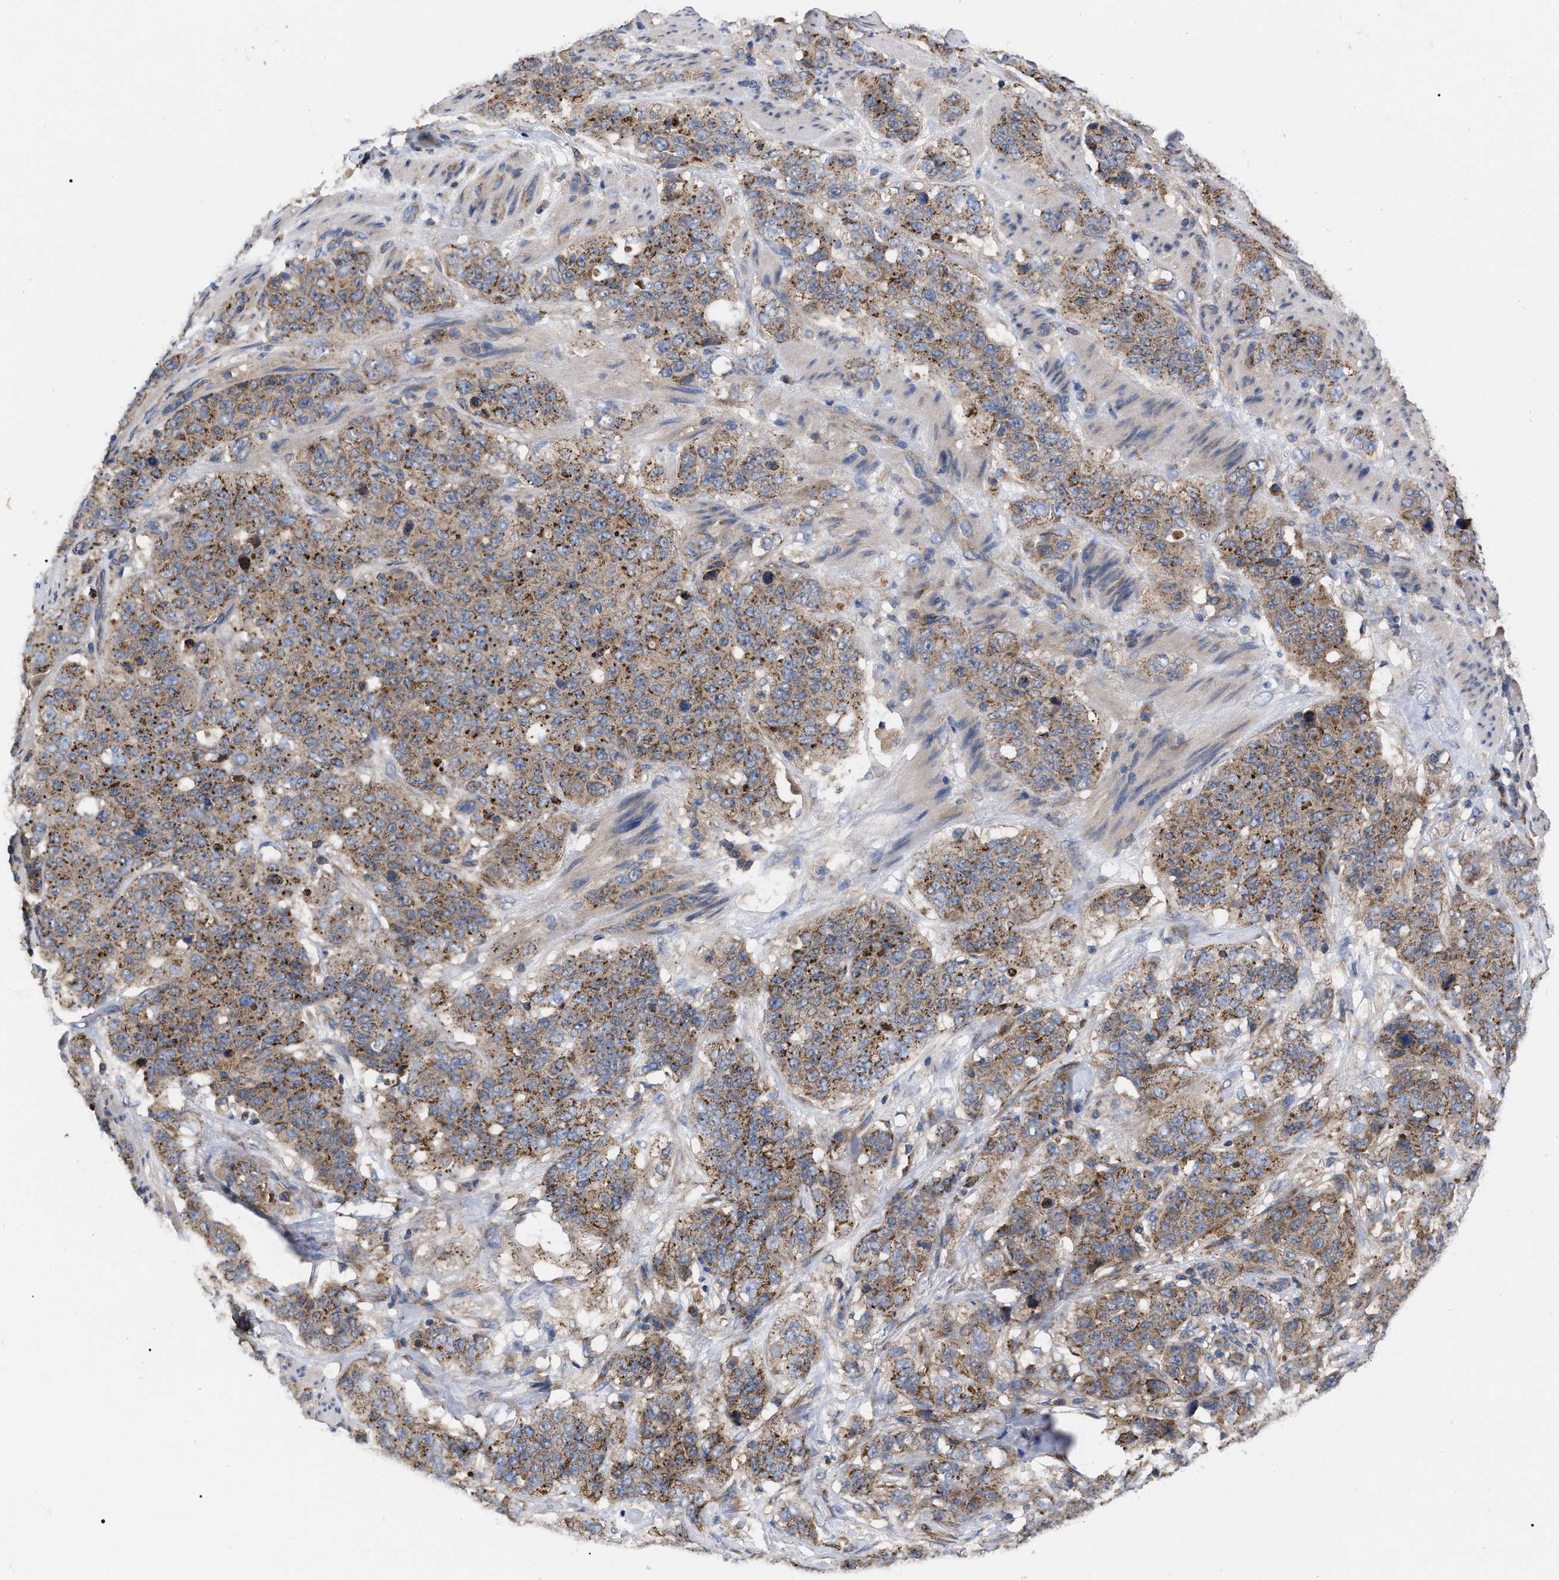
{"staining": {"intensity": "moderate", "quantity": ">75%", "location": "cytoplasmic/membranous"}, "tissue": "stomach cancer", "cell_type": "Tumor cells", "image_type": "cancer", "snomed": [{"axis": "morphology", "description": "Adenocarcinoma, NOS"}, {"axis": "topography", "description": "Stomach"}], "caption": "IHC (DAB) staining of human stomach cancer displays moderate cytoplasmic/membranous protein staining in approximately >75% of tumor cells. Using DAB (brown) and hematoxylin (blue) stains, captured at high magnification using brightfield microscopy.", "gene": "CDKN2C", "patient": {"sex": "male", "age": 48}}